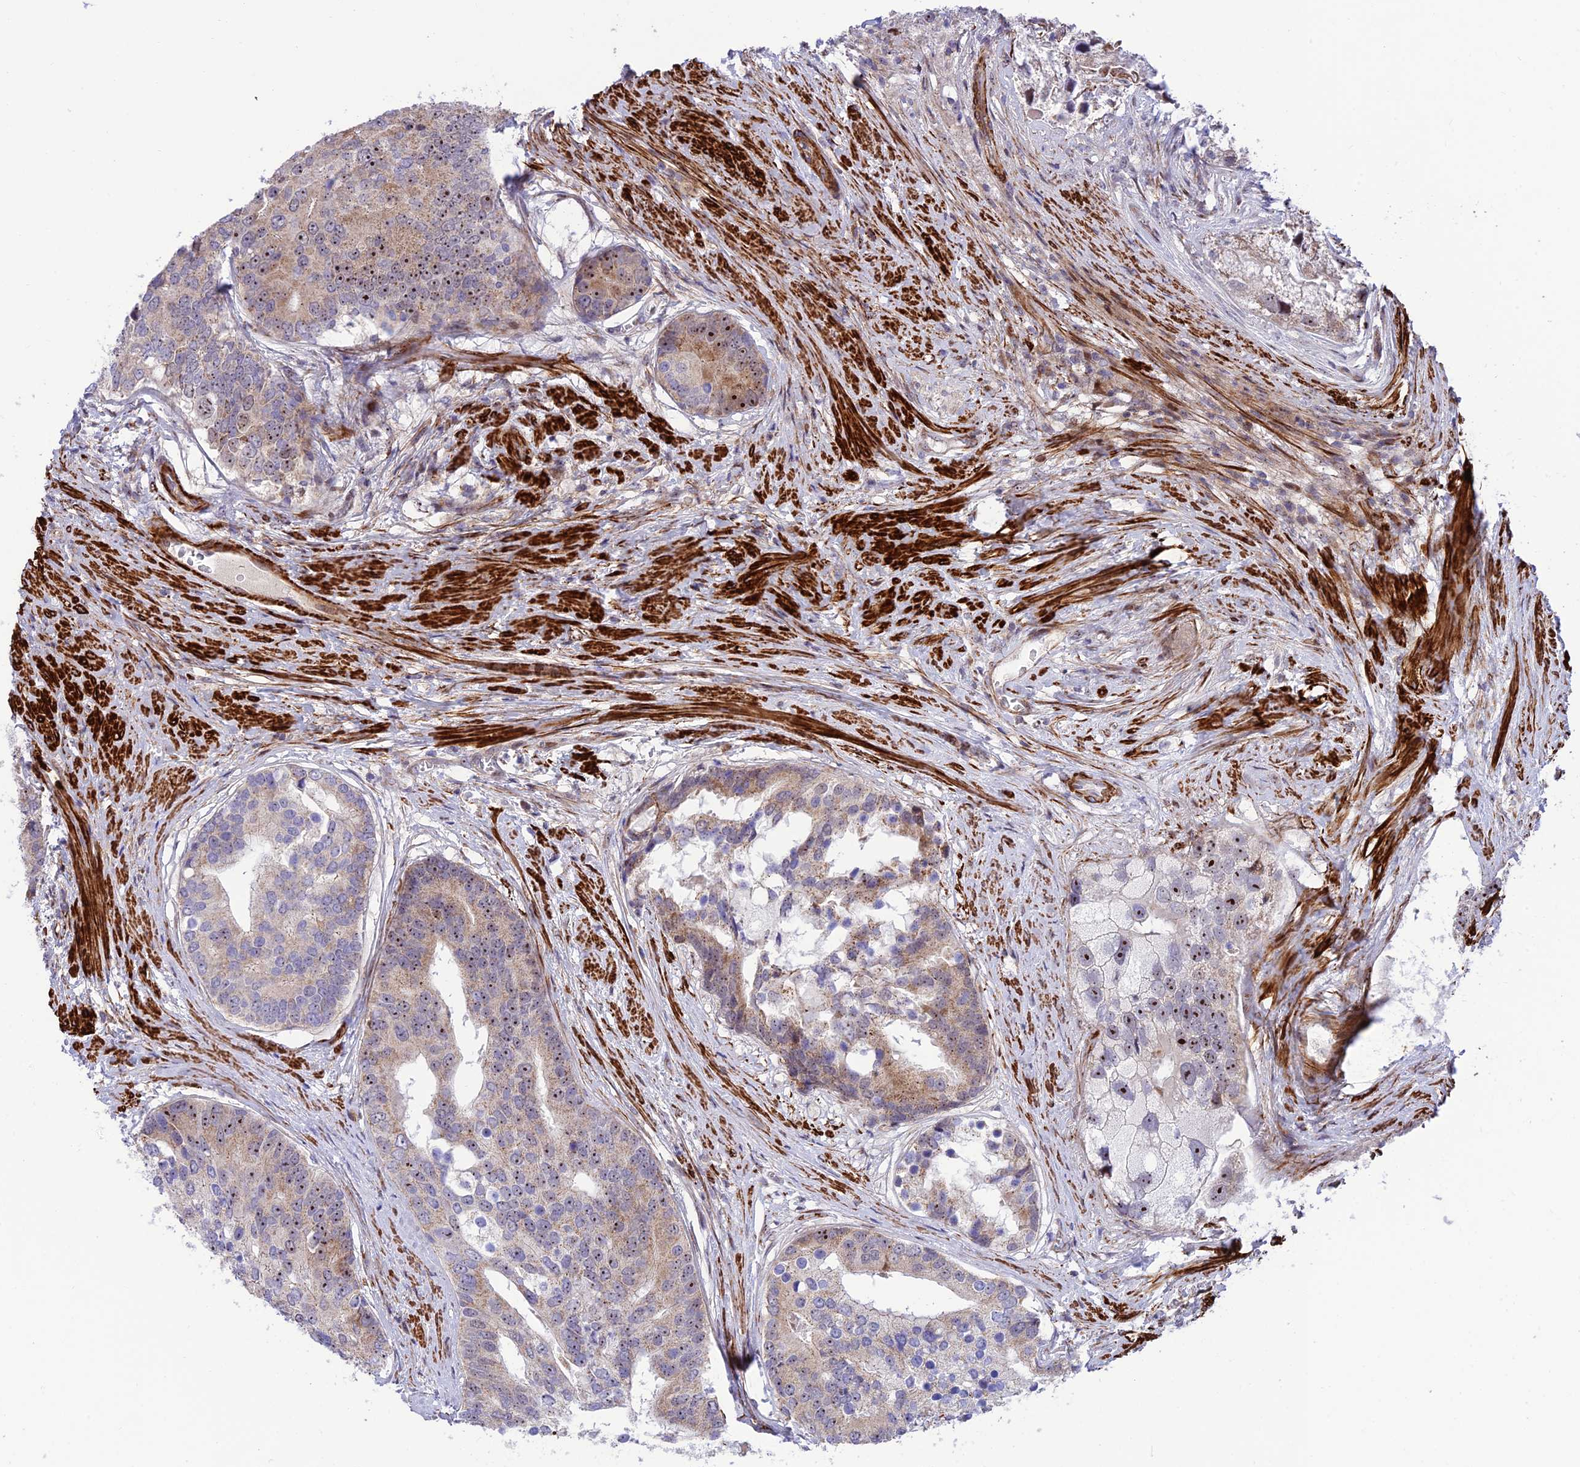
{"staining": {"intensity": "moderate", "quantity": "25%-75%", "location": "cytoplasmic/membranous,nuclear"}, "tissue": "prostate cancer", "cell_type": "Tumor cells", "image_type": "cancer", "snomed": [{"axis": "morphology", "description": "Adenocarcinoma, High grade"}, {"axis": "topography", "description": "Prostate"}], "caption": "The micrograph shows immunohistochemical staining of prostate high-grade adenocarcinoma. There is moderate cytoplasmic/membranous and nuclear expression is identified in approximately 25%-75% of tumor cells.", "gene": "KBTBD7", "patient": {"sex": "male", "age": 62}}